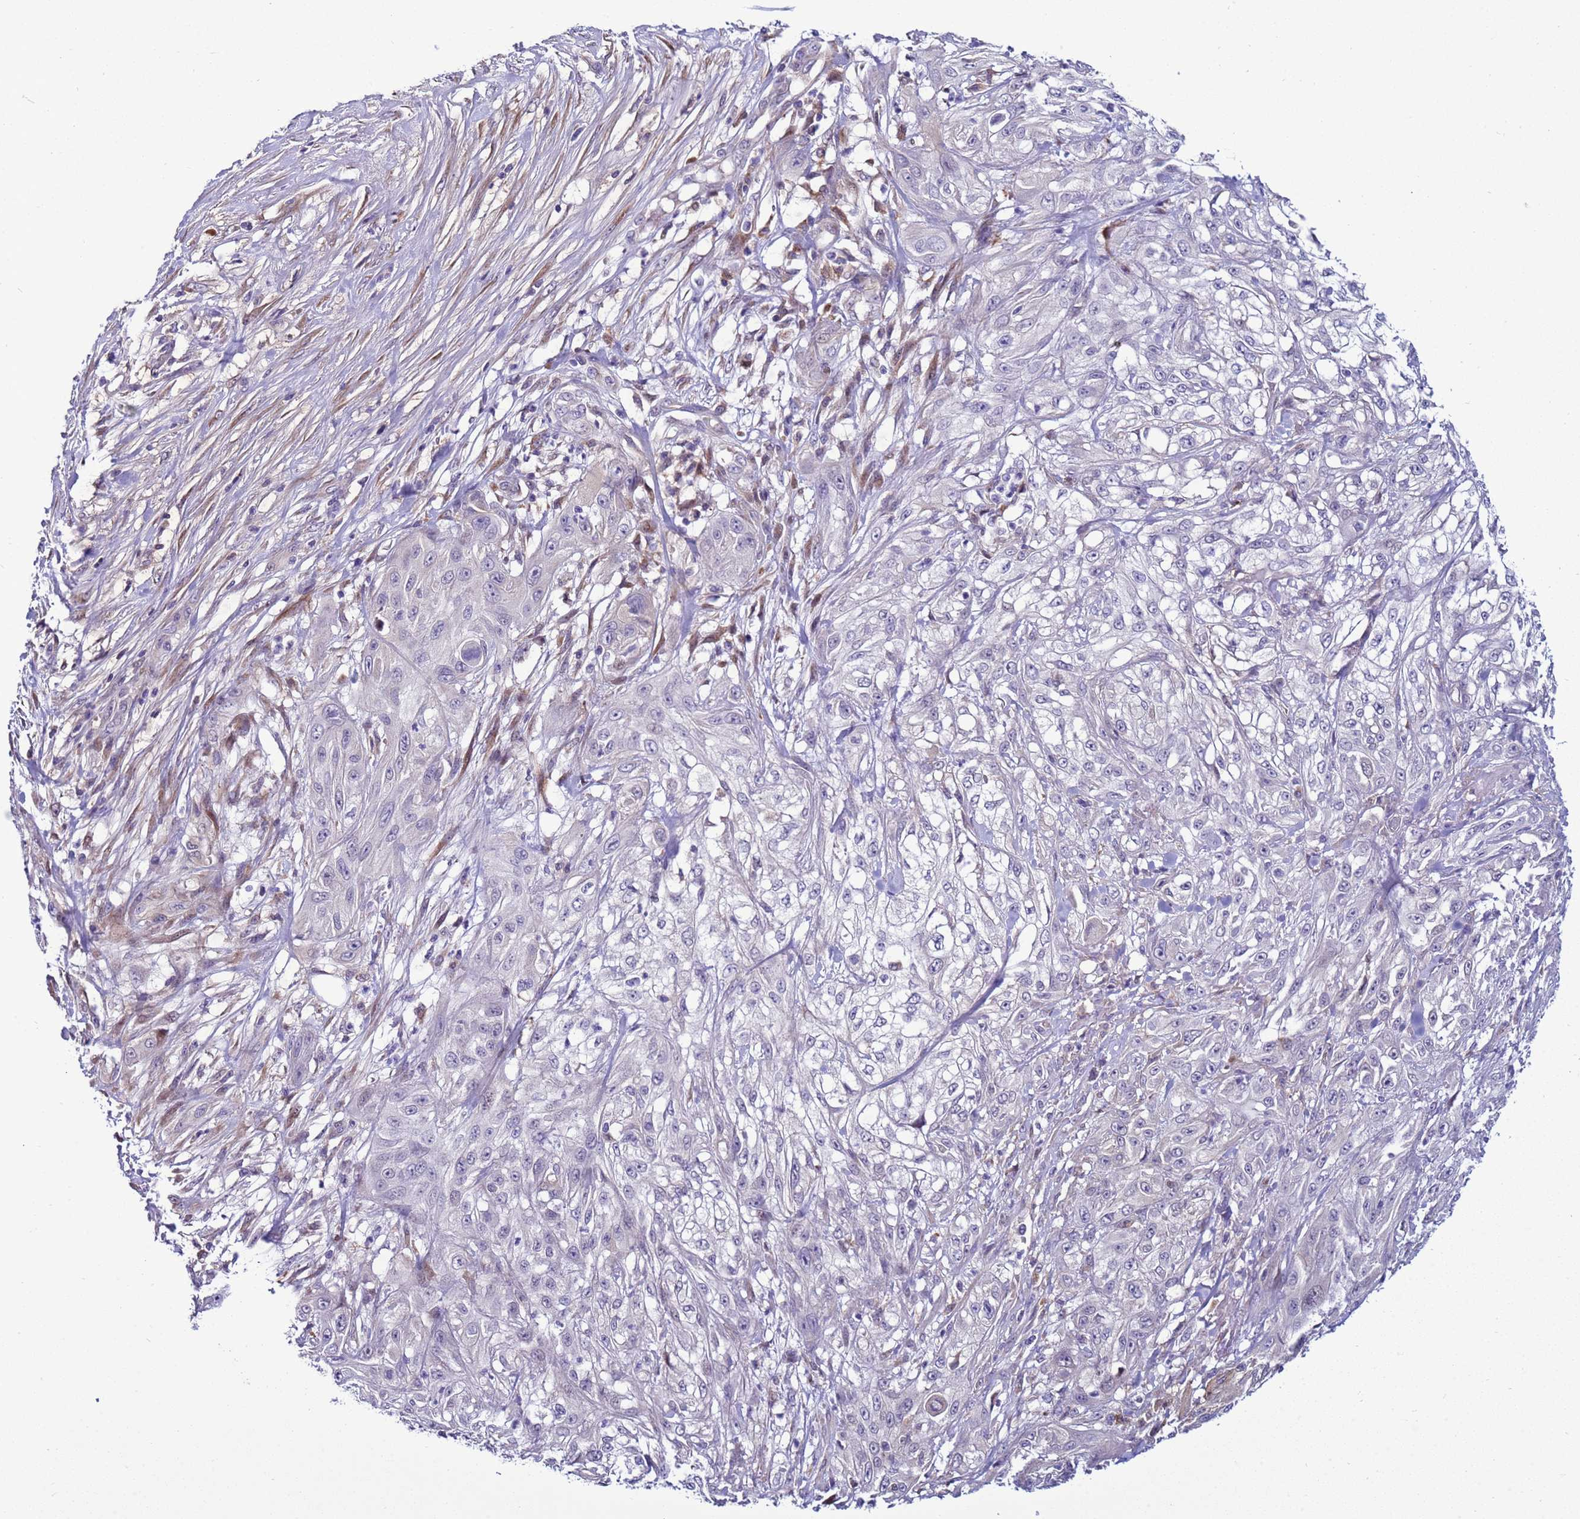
{"staining": {"intensity": "negative", "quantity": "none", "location": "none"}, "tissue": "skin cancer", "cell_type": "Tumor cells", "image_type": "cancer", "snomed": [{"axis": "morphology", "description": "Squamous cell carcinoma, NOS"}, {"axis": "morphology", "description": "Squamous cell carcinoma, metastatic, NOS"}, {"axis": "topography", "description": "Skin"}, {"axis": "topography", "description": "Lymph node"}], "caption": "The immunohistochemistry photomicrograph has no significant expression in tumor cells of metastatic squamous cell carcinoma (skin) tissue.", "gene": "NAT2", "patient": {"sex": "male", "age": 75}}